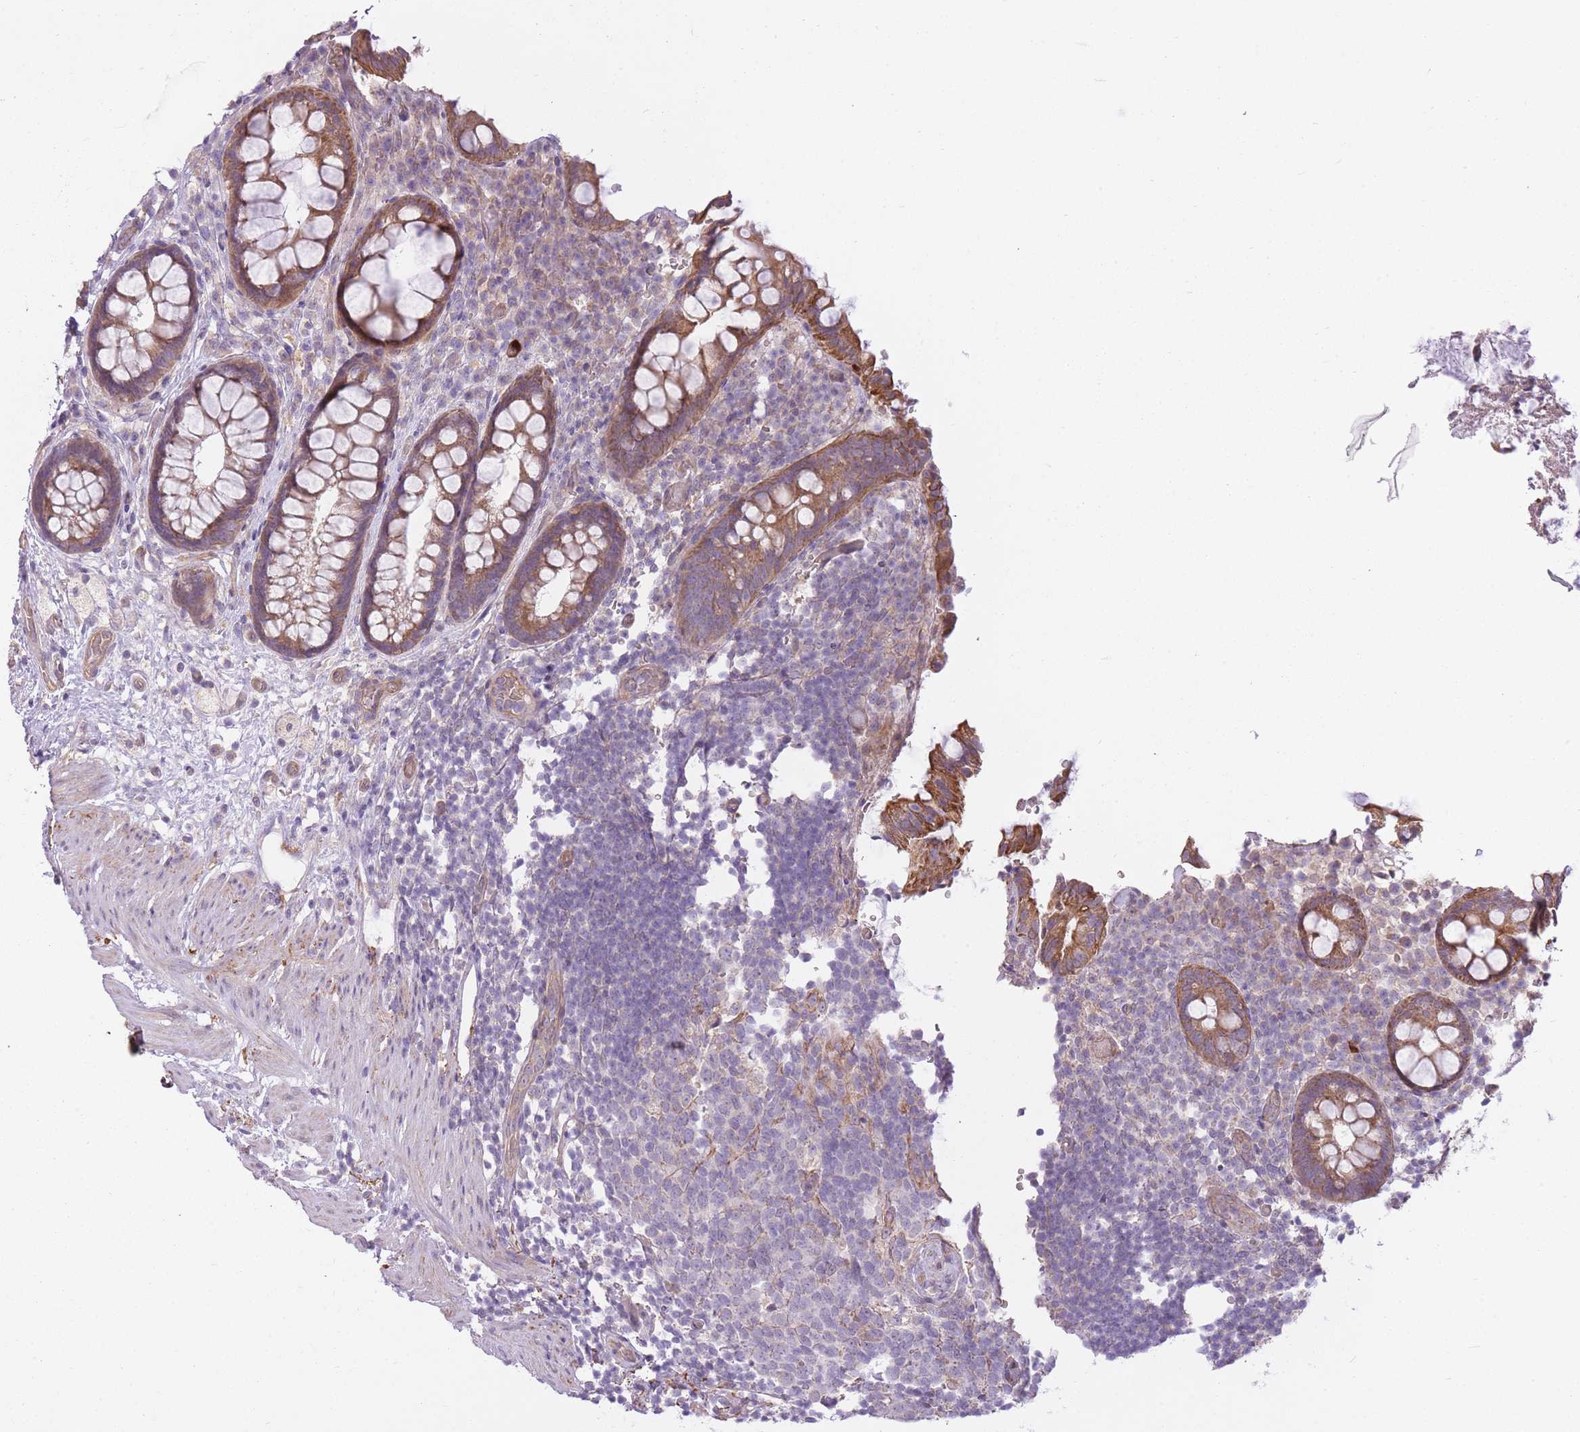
{"staining": {"intensity": "moderate", "quantity": ">75%", "location": "cytoplasmic/membranous"}, "tissue": "rectum", "cell_type": "Glandular cells", "image_type": "normal", "snomed": [{"axis": "morphology", "description": "Normal tissue, NOS"}, {"axis": "topography", "description": "Rectum"}, {"axis": "topography", "description": "Peripheral nerve tissue"}], "caption": "Normal rectum exhibits moderate cytoplasmic/membranous expression in about >75% of glandular cells.", "gene": "REV1", "patient": {"sex": "female", "age": 69}}